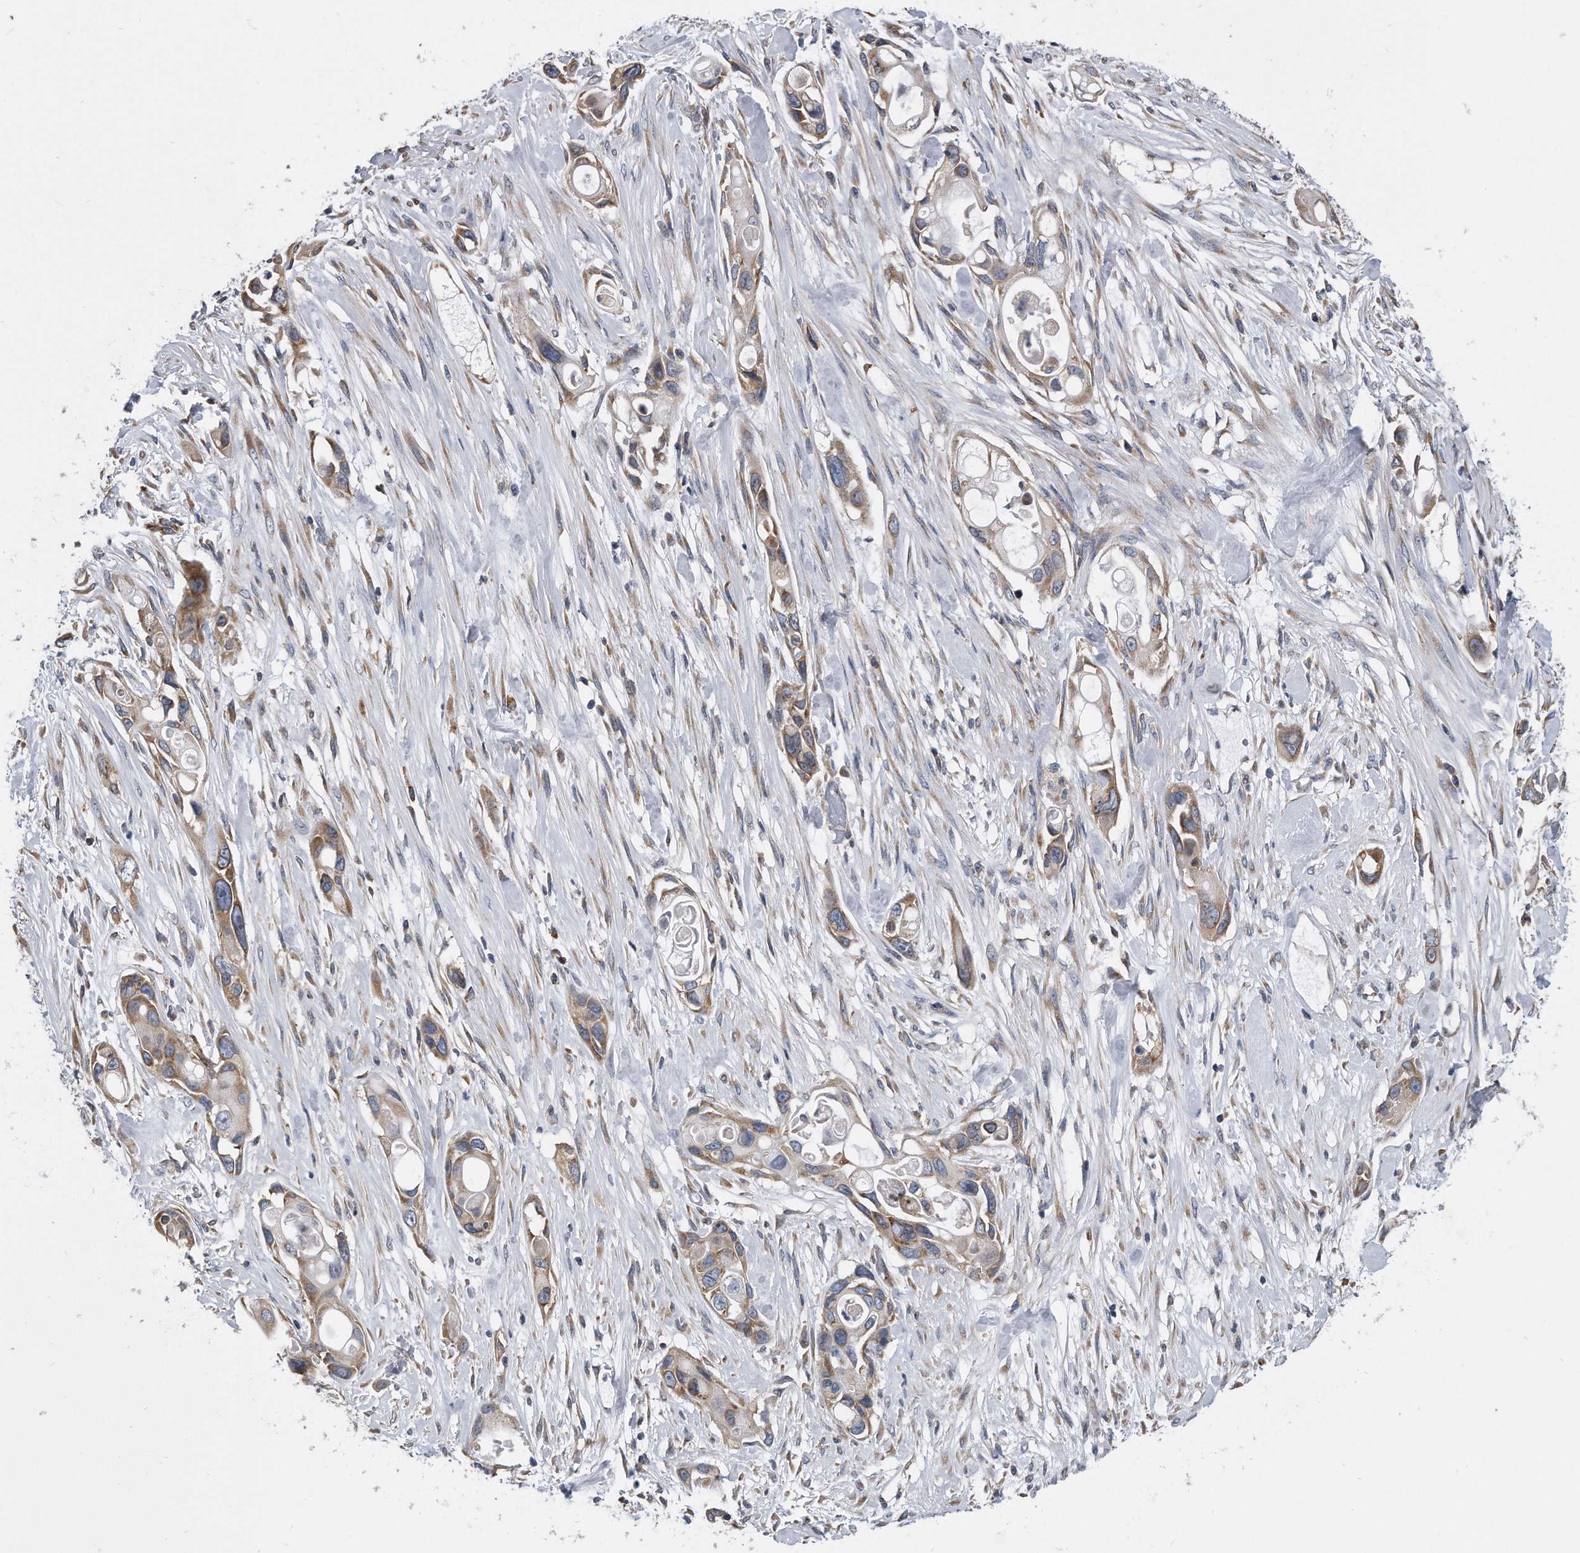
{"staining": {"intensity": "moderate", "quantity": ">75%", "location": "cytoplasmic/membranous"}, "tissue": "pancreatic cancer", "cell_type": "Tumor cells", "image_type": "cancer", "snomed": [{"axis": "morphology", "description": "Adenocarcinoma, NOS"}, {"axis": "topography", "description": "Pancreas"}], "caption": "Pancreatic adenocarcinoma was stained to show a protein in brown. There is medium levels of moderate cytoplasmic/membranous staining in about >75% of tumor cells.", "gene": "CCDC47", "patient": {"sex": "female", "age": 60}}